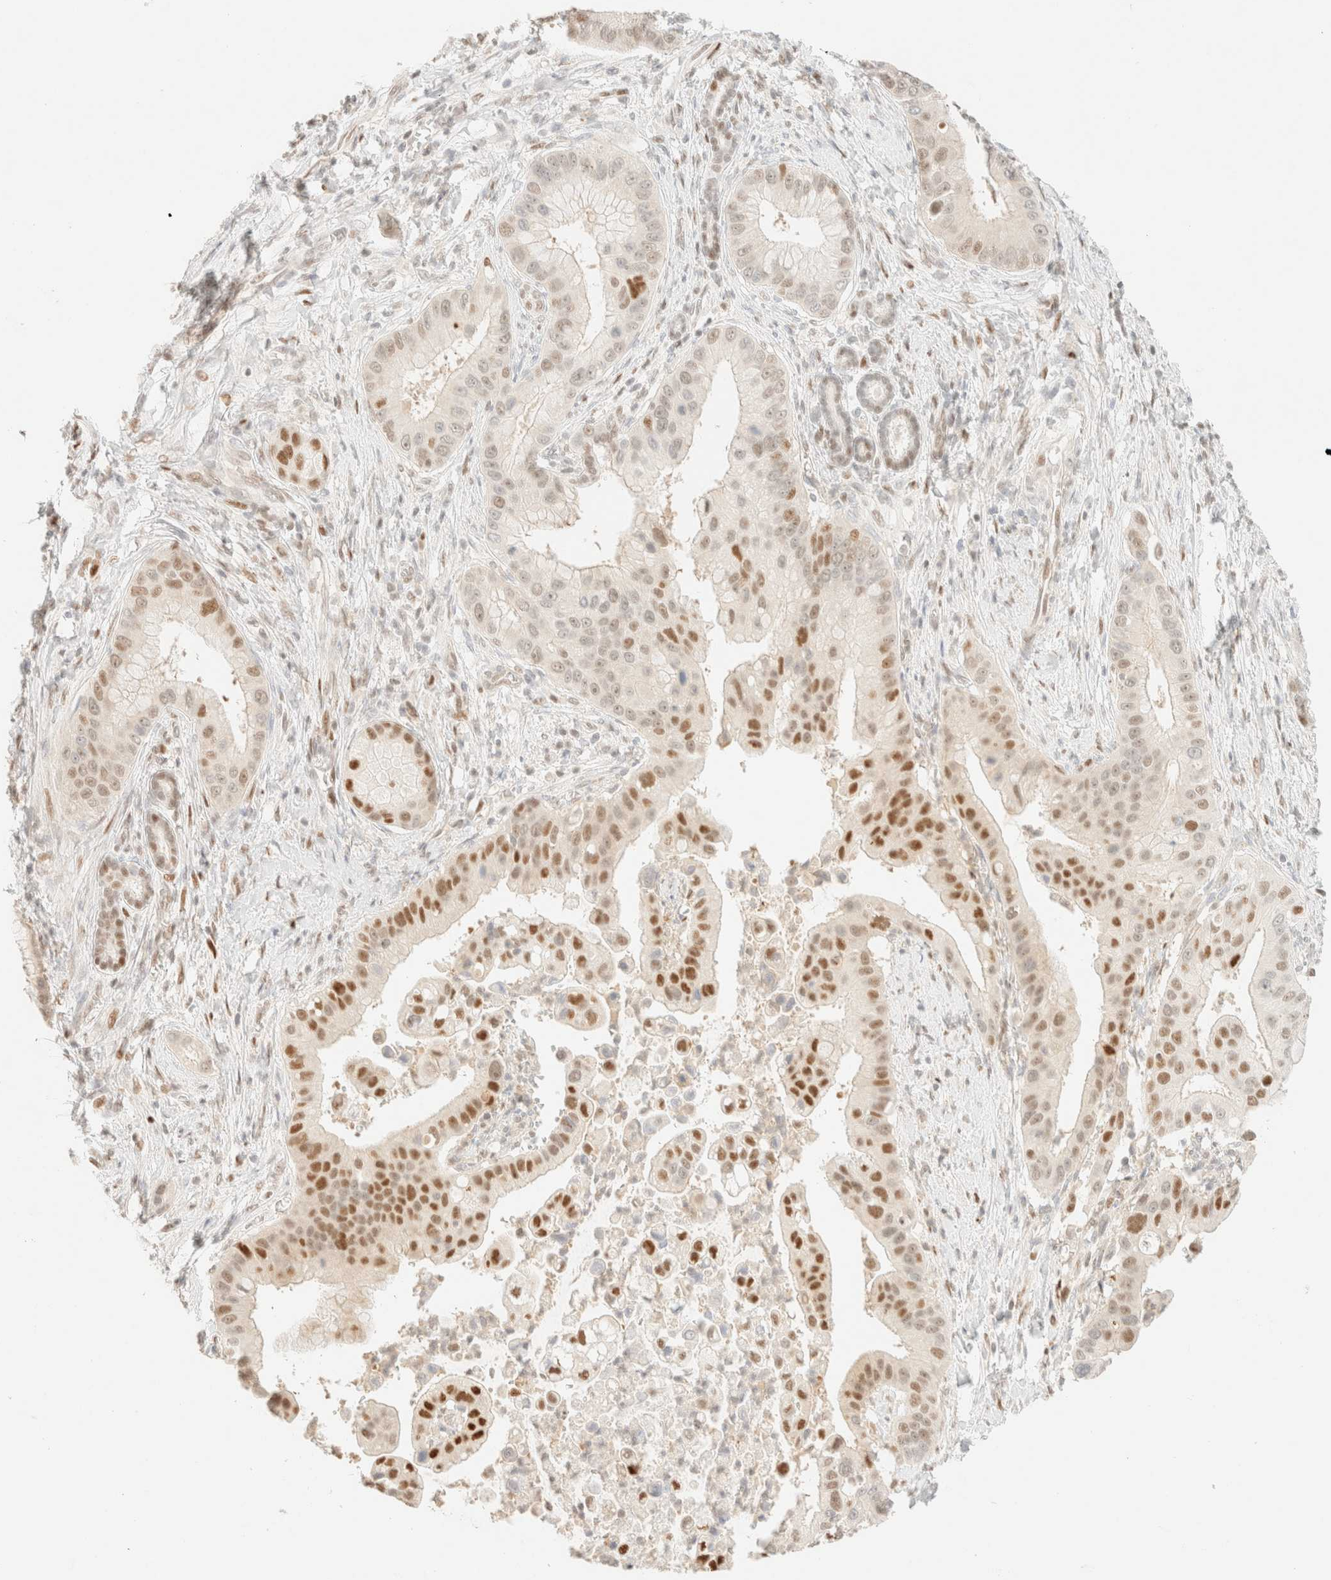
{"staining": {"intensity": "moderate", "quantity": "25%-75%", "location": "nuclear"}, "tissue": "liver cancer", "cell_type": "Tumor cells", "image_type": "cancer", "snomed": [{"axis": "morphology", "description": "Cholangiocarcinoma"}, {"axis": "topography", "description": "Liver"}], "caption": "Human liver cholangiocarcinoma stained with a protein marker shows moderate staining in tumor cells.", "gene": "TSR1", "patient": {"sex": "female", "age": 54}}